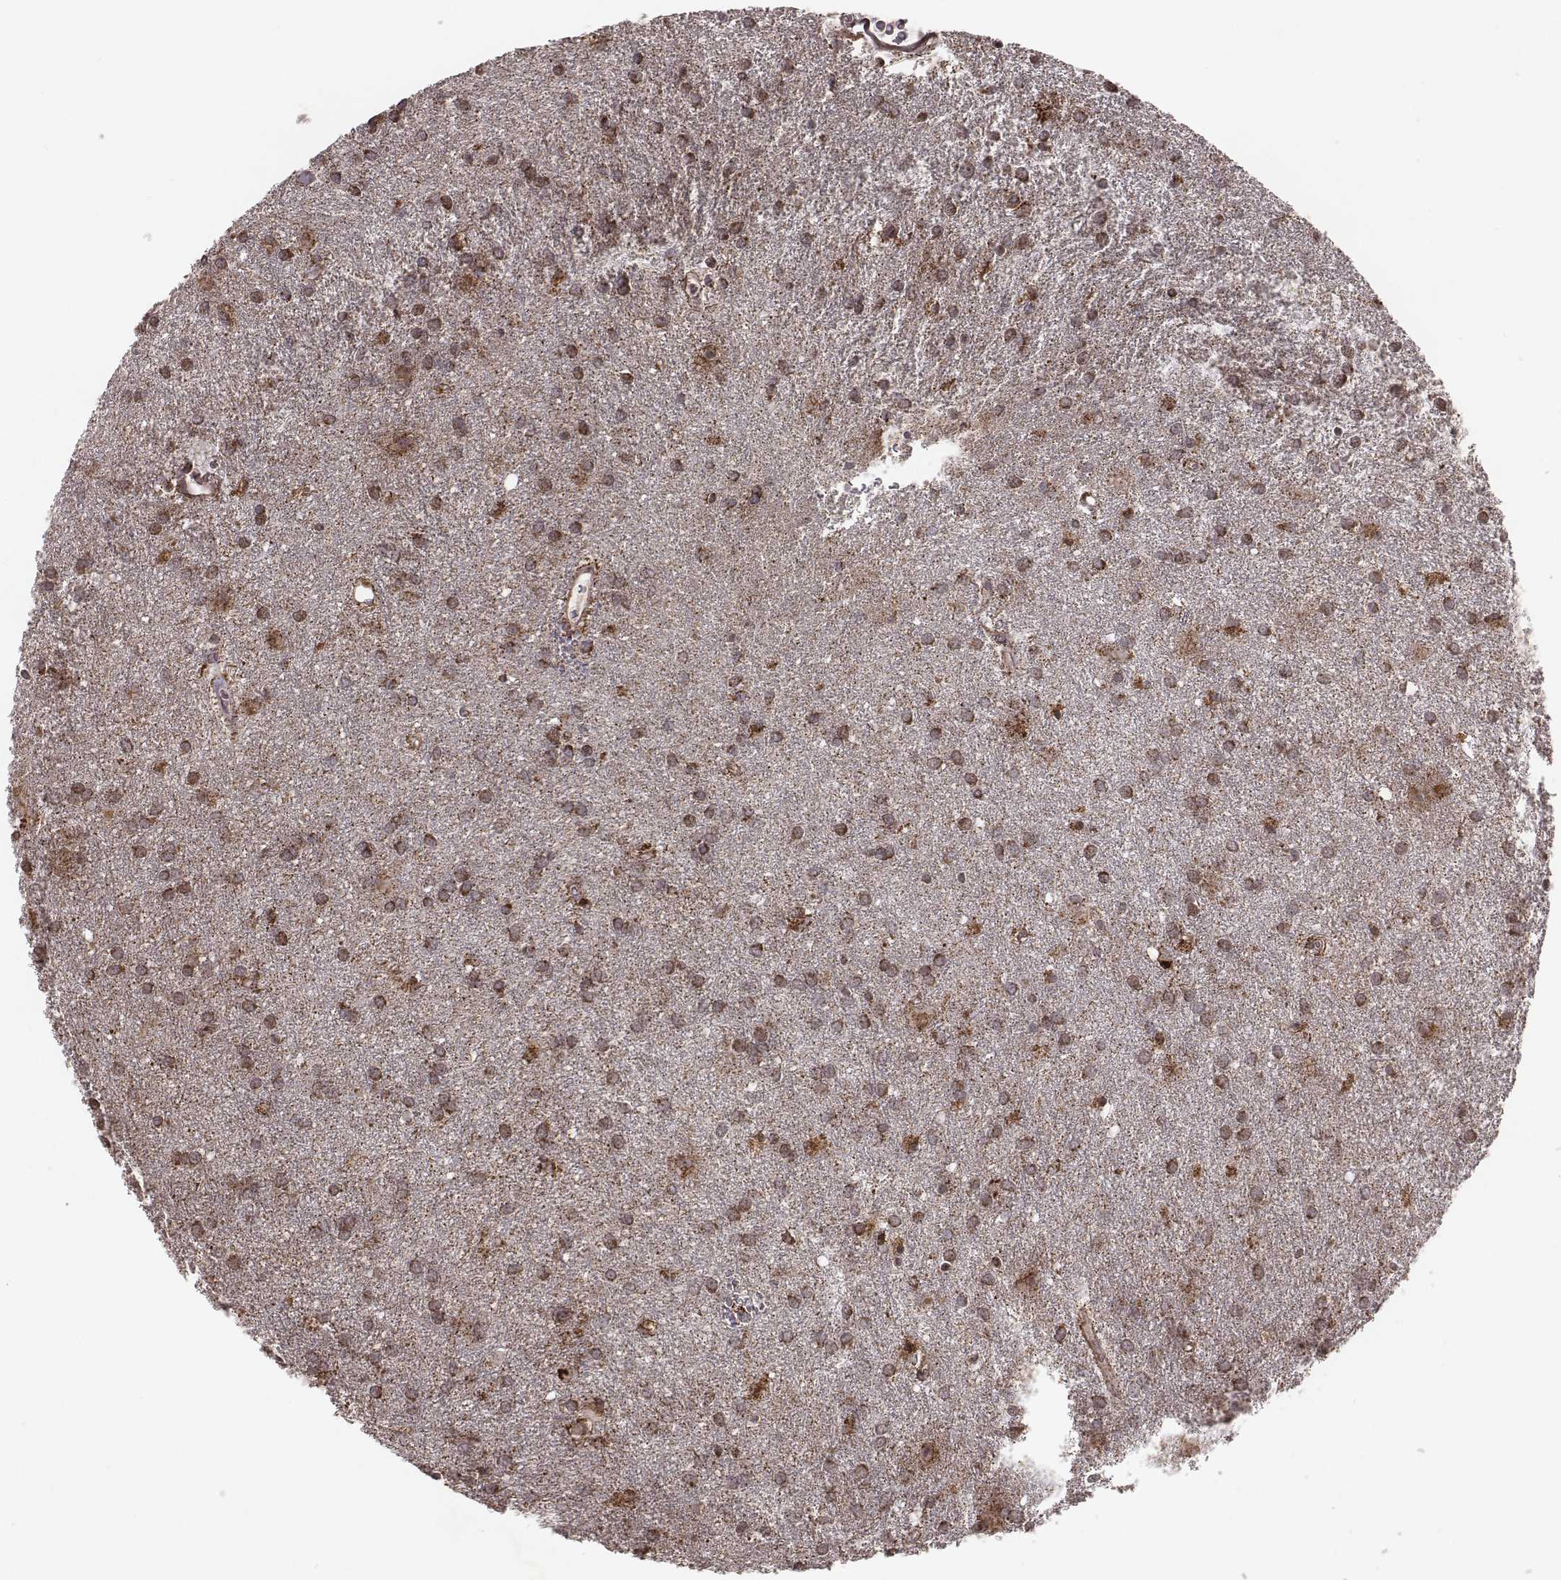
{"staining": {"intensity": "strong", "quantity": ">75%", "location": "cytoplasmic/membranous"}, "tissue": "glioma", "cell_type": "Tumor cells", "image_type": "cancer", "snomed": [{"axis": "morphology", "description": "Glioma, malignant, Low grade"}, {"axis": "topography", "description": "Brain"}], "caption": "Glioma stained with DAB (3,3'-diaminobenzidine) immunohistochemistry (IHC) displays high levels of strong cytoplasmic/membranous staining in approximately >75% of tumor cells. (DAB IHC, brown staining for protein, blue staining for nuclei).", "gene": "ZDHHC21", "patient": {"sex": "male", "age": 58}}